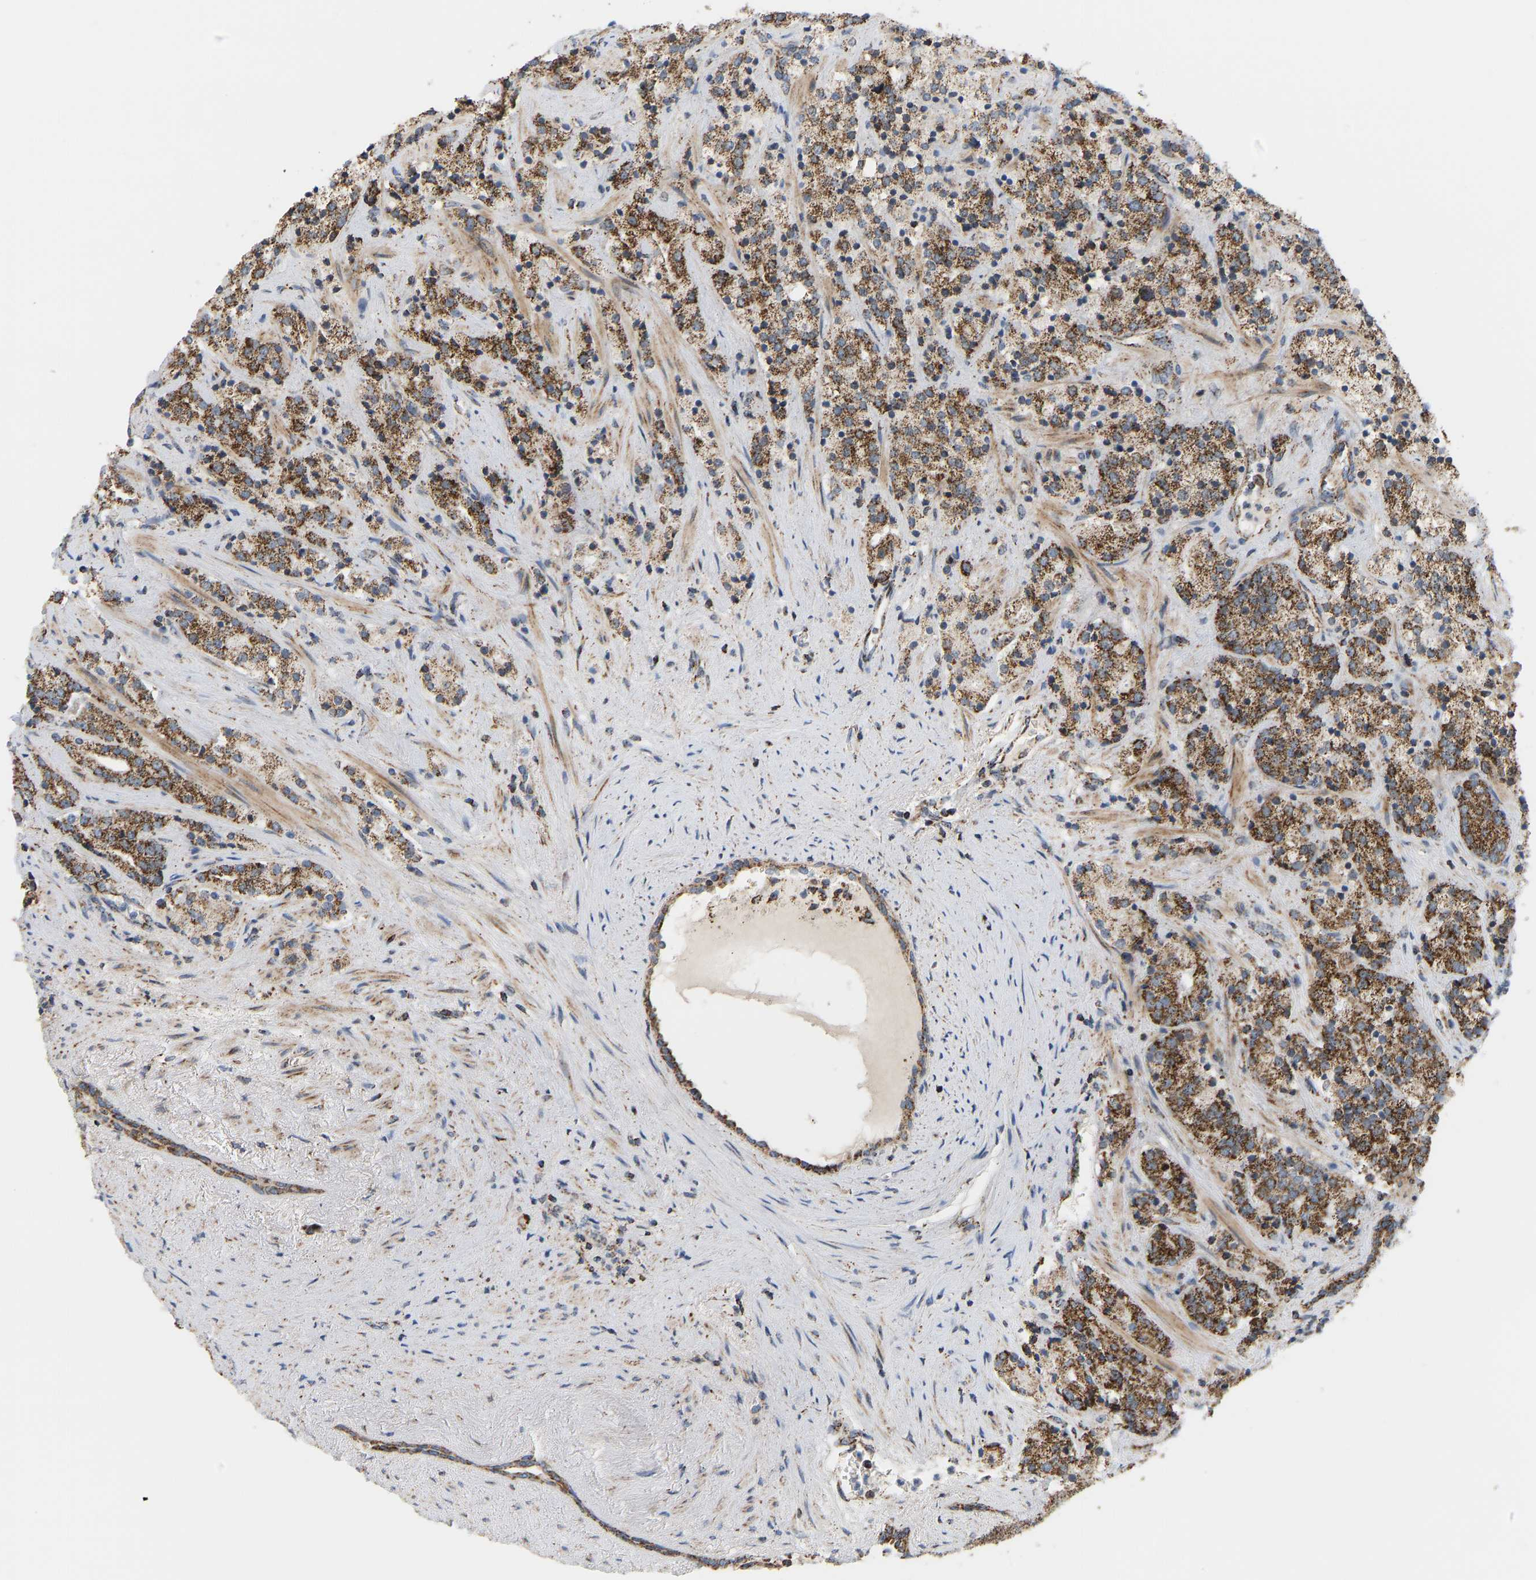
{"staining": {"intensity": "strong", "quantity": ">75%", "location": "cytoplasmic/membranous"}, "tissue": "prostate cancer", "cell_type": "Tumor cells", "image_type": "cancer", "snomed": [{"axis": "morphology", "description": "Adenocarcinoma, High grade"}, {"axis": "topography", "description": "Prostate"}], "caption": "A micrograph showing strong cytoplasmic/membranous positivity in approximately >75% of tumor cells in prostate high-grade adenocarcinoma, as visualized by brown immunohistochemical staining.", "gene": "GPSM2", "patient": {"sex": "male", "age": 71}}